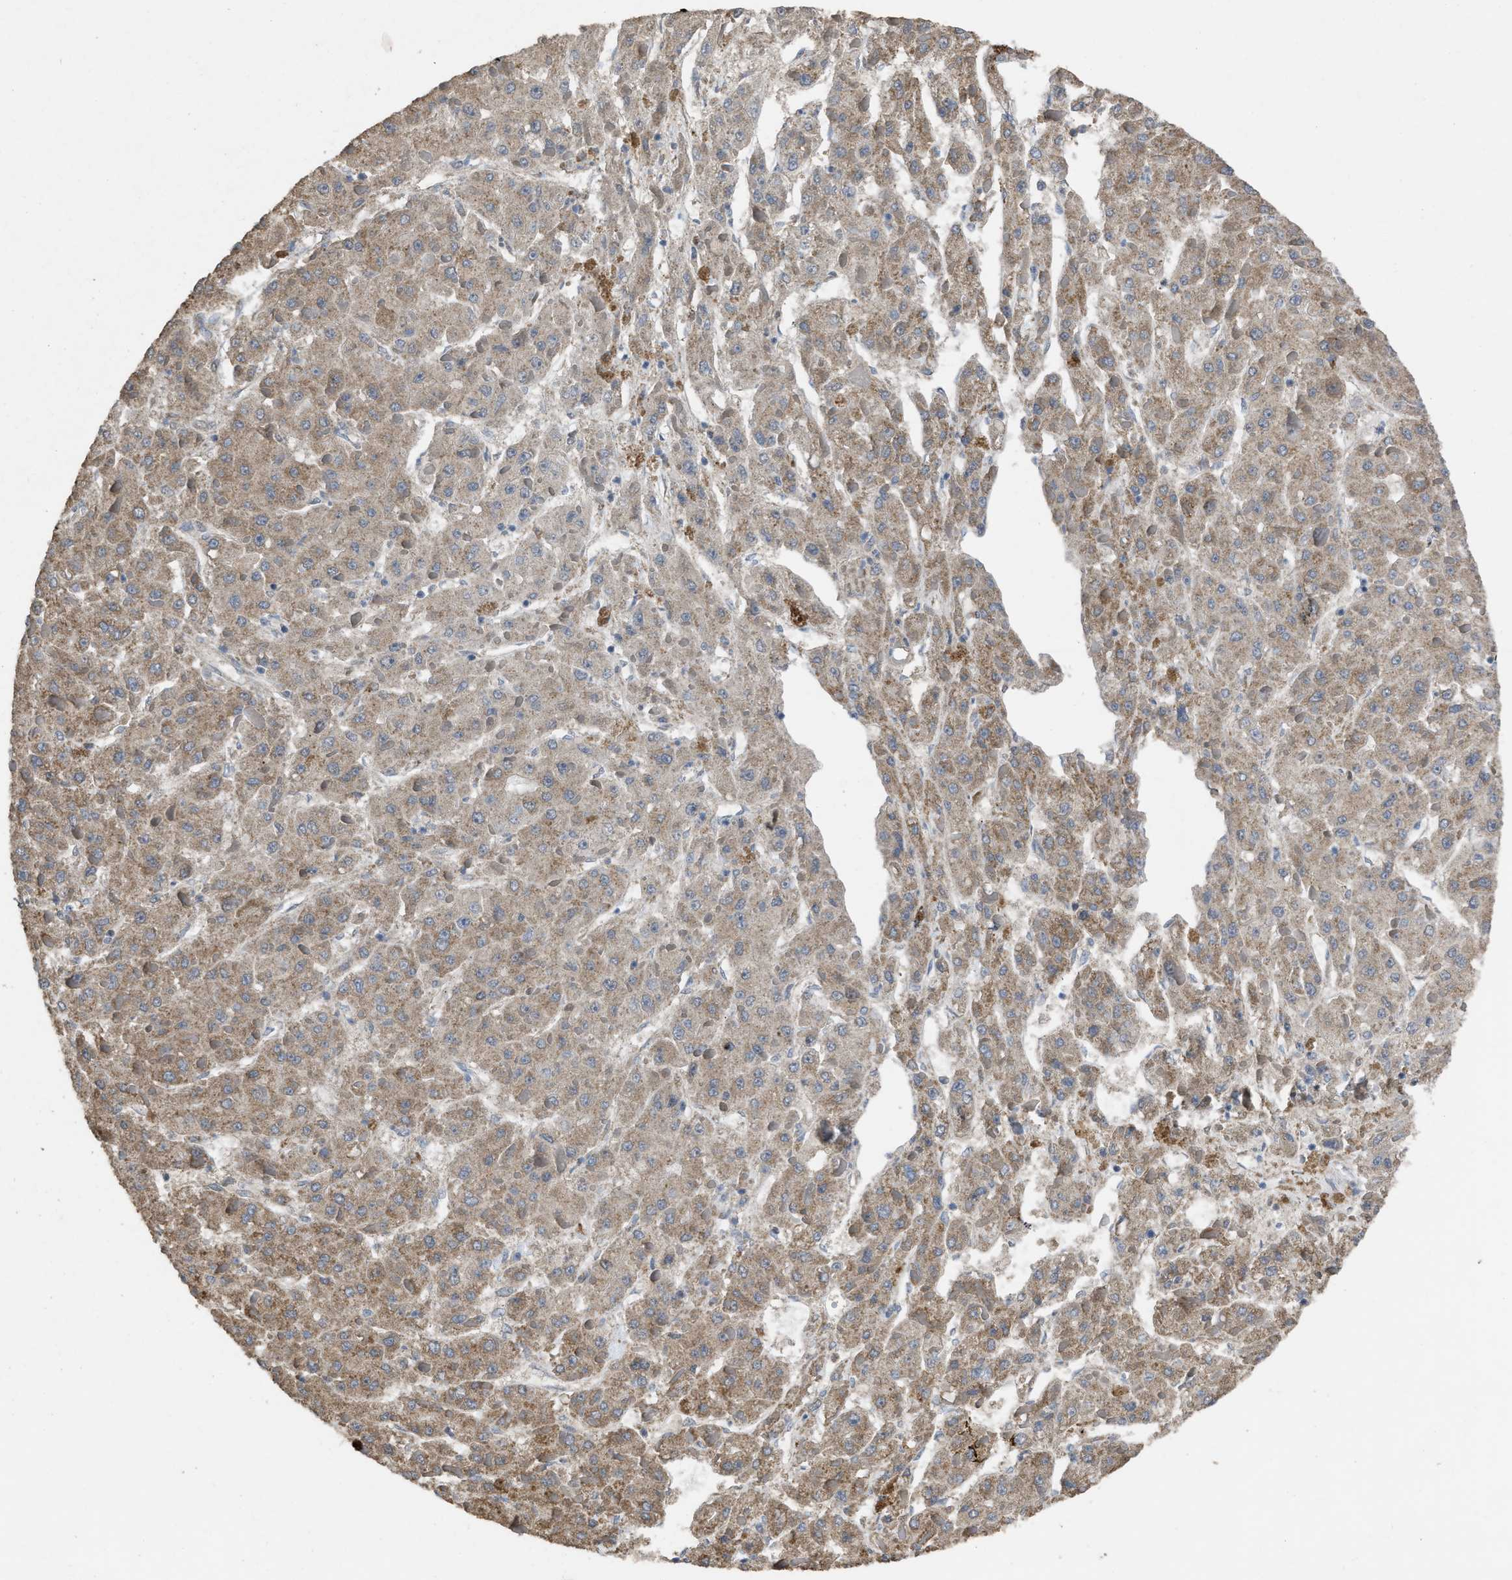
{"staining": {"intensity": "moderate", "quantity": ">75%", "location": "cytoplasmic/membranous"}, "tissue": "liver cancer", "cell_type": "Tumor cells", "image_type": "cancer", "snomed": [{"axis": "morphology", "description": "Carcinoma, Hepatocellular, NOS"}, {"axis": "topography", "description": "Liver"}], "caption": "Moderate cytoplasmic/membranous positivity is identified in about >75% of tumor cells in liver hepatocellular carcinoma.", "gene": "ARL6", "patient": {"sex": "female", "age": 73}}